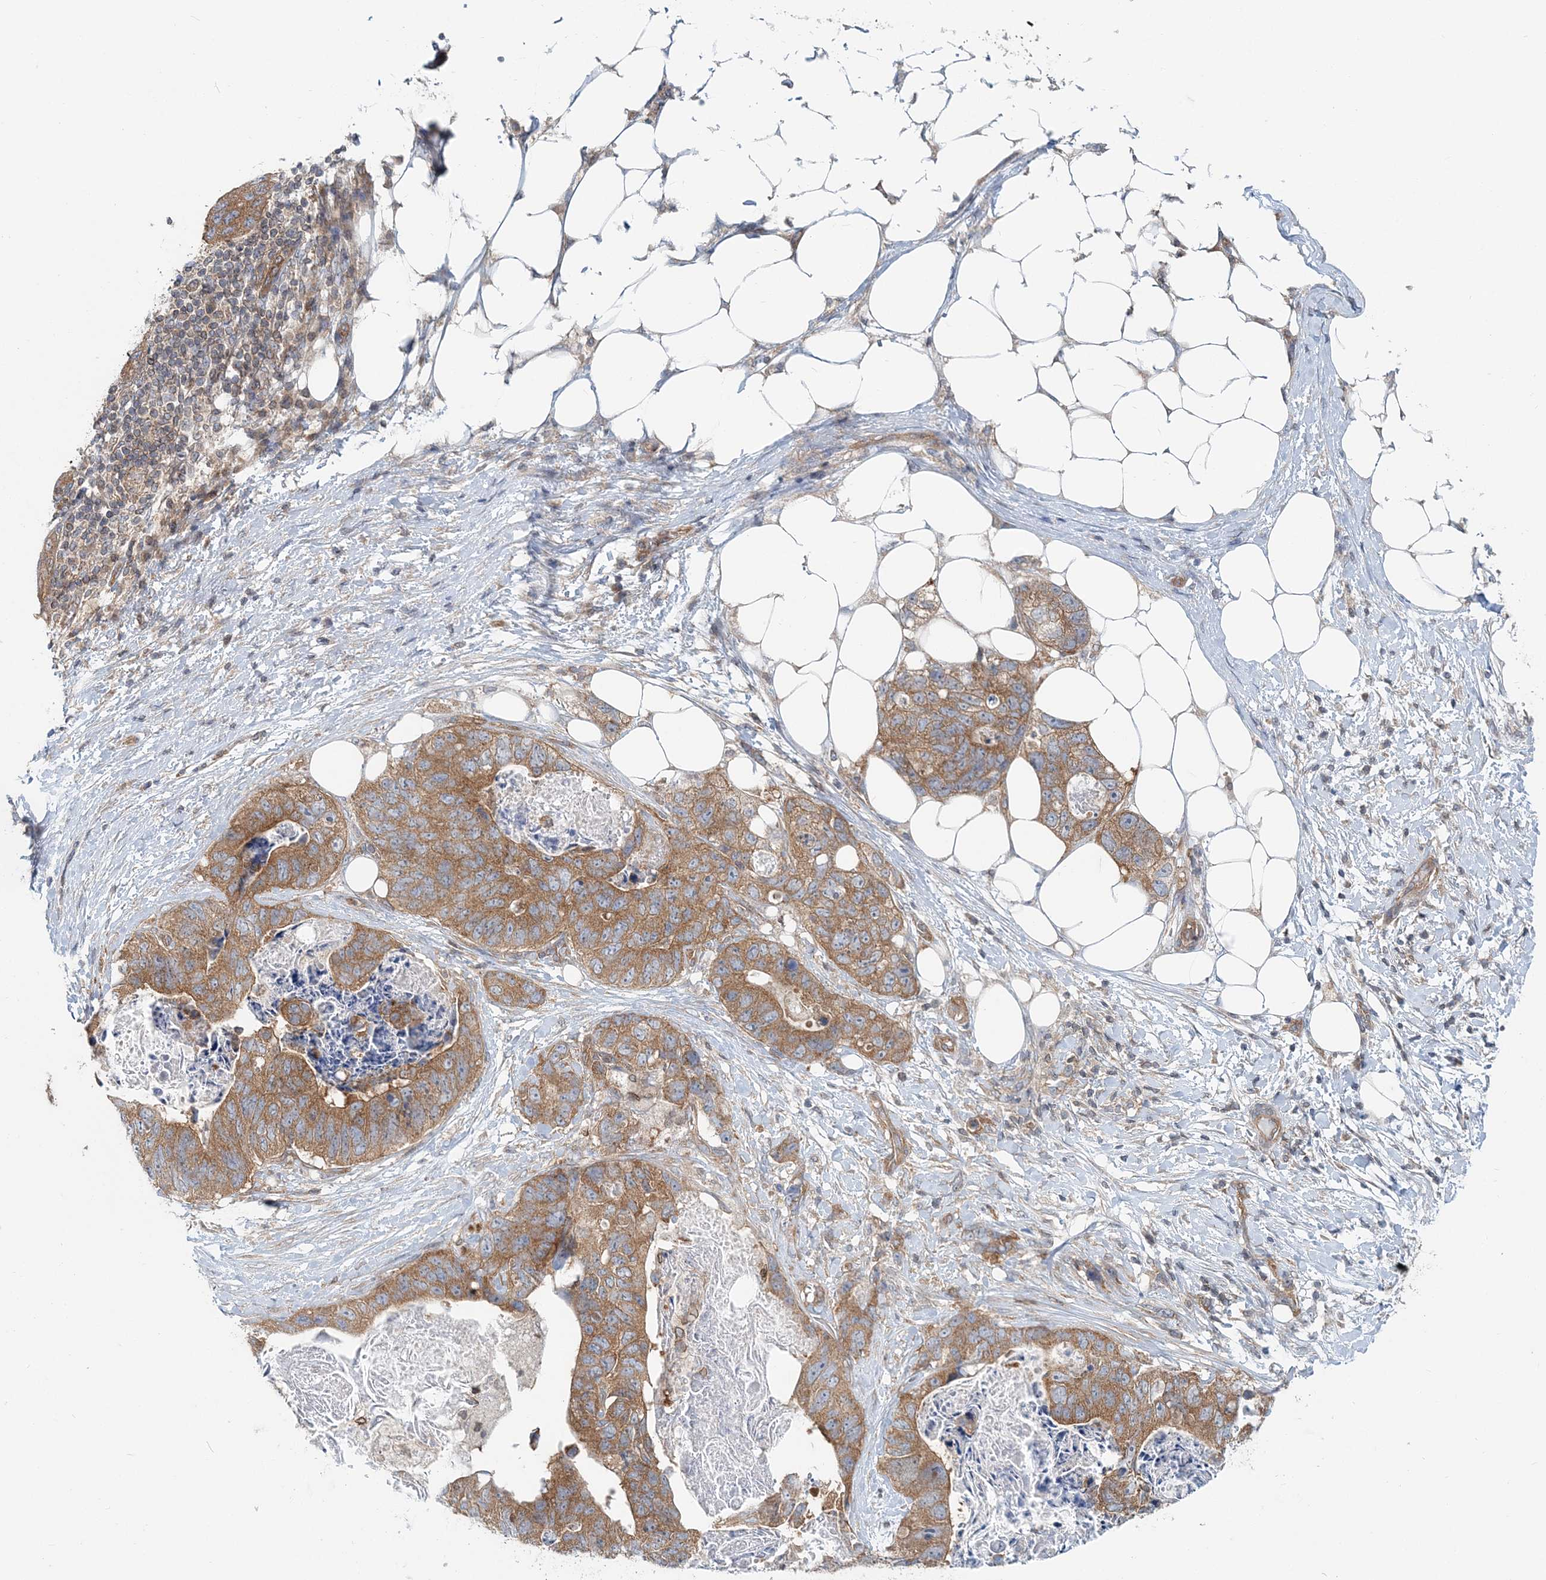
{"staining": {"intensity": "moderate", "quantity": ">75%", "location": "cytoplasmic/membranous"}, "tissue": "stomach cancer", "cell_type": "Tumor cells", "image_type": "cancer", "snomed": [{"axis": "morphology", "description": "Adenocarcinoma, NOS"}, {"axis": "topography", "description": "Stomach"}], "caption": "Tumor cells exhibit medium levels of moderate cytoplasmic/membranous staining in approximately >75% of cells in adenocarcinoma (stomach).", "gene": "MOB4", "patient": {"sex": "female", "age": 89}}